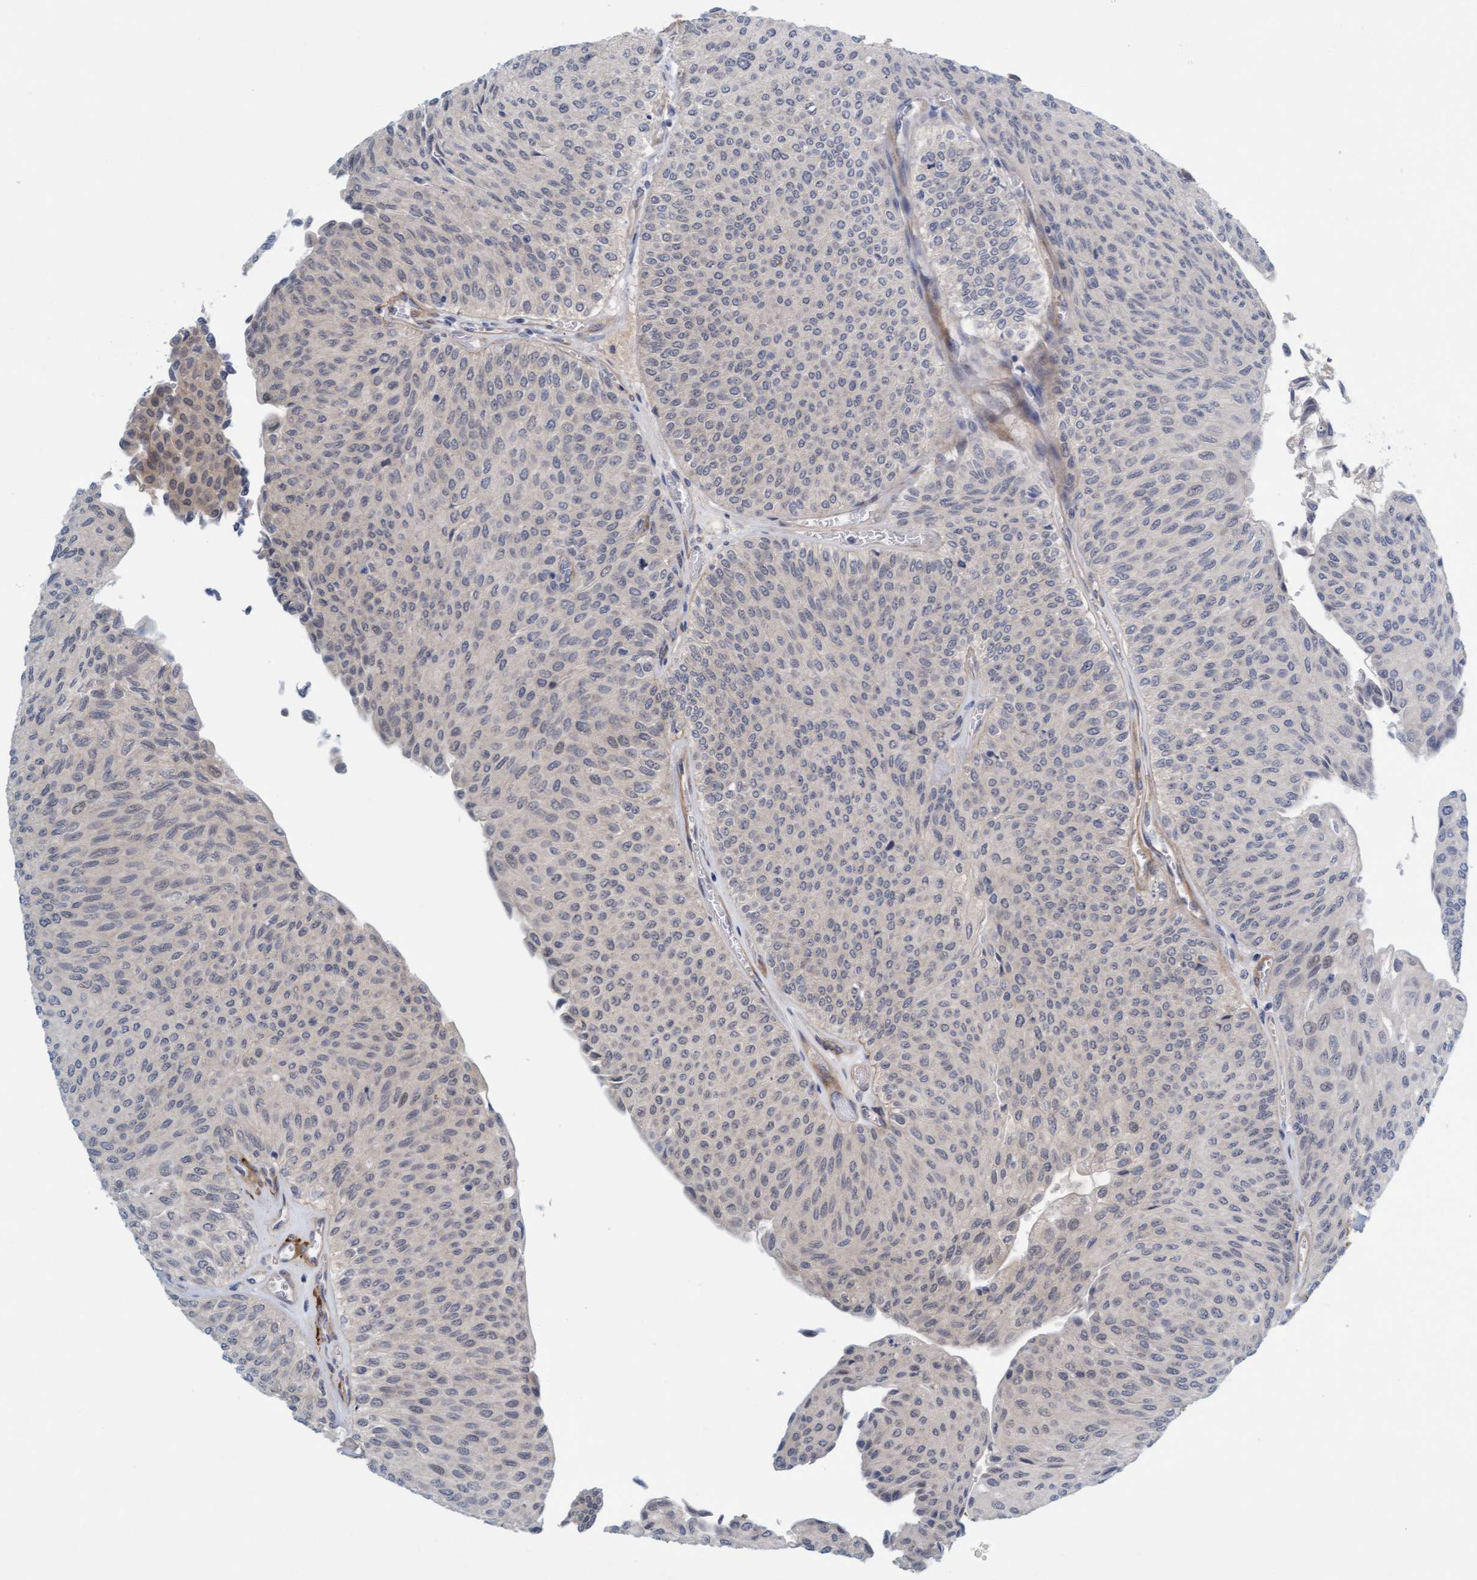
{"staining": {"intensity": "weak", "quantity": "<25%", "location": "cytoplasmic/membranous,nuclear"}, "tissue": "urothelial cancer", "cell_type": "Tumor cells", "image_type": "cancer", "snomed": [{"axis": "morphology", "description": "Urothelial carcinoma, Low grade"}, {"axis": "topography", "description": "Urinary bladder"}], "caption": "A micrograph of urothelial carcinoma (low-grade) stained for a protein demonstrates no brown staining in tumor cells. The staining was performed using DAB to visualize the protein expression in brown, while the nuclei were stained in blue with hematoxylin (Magnification: 20x).", "gene": "TSTD2", "patient": {"sex": "male", "age": 78}}